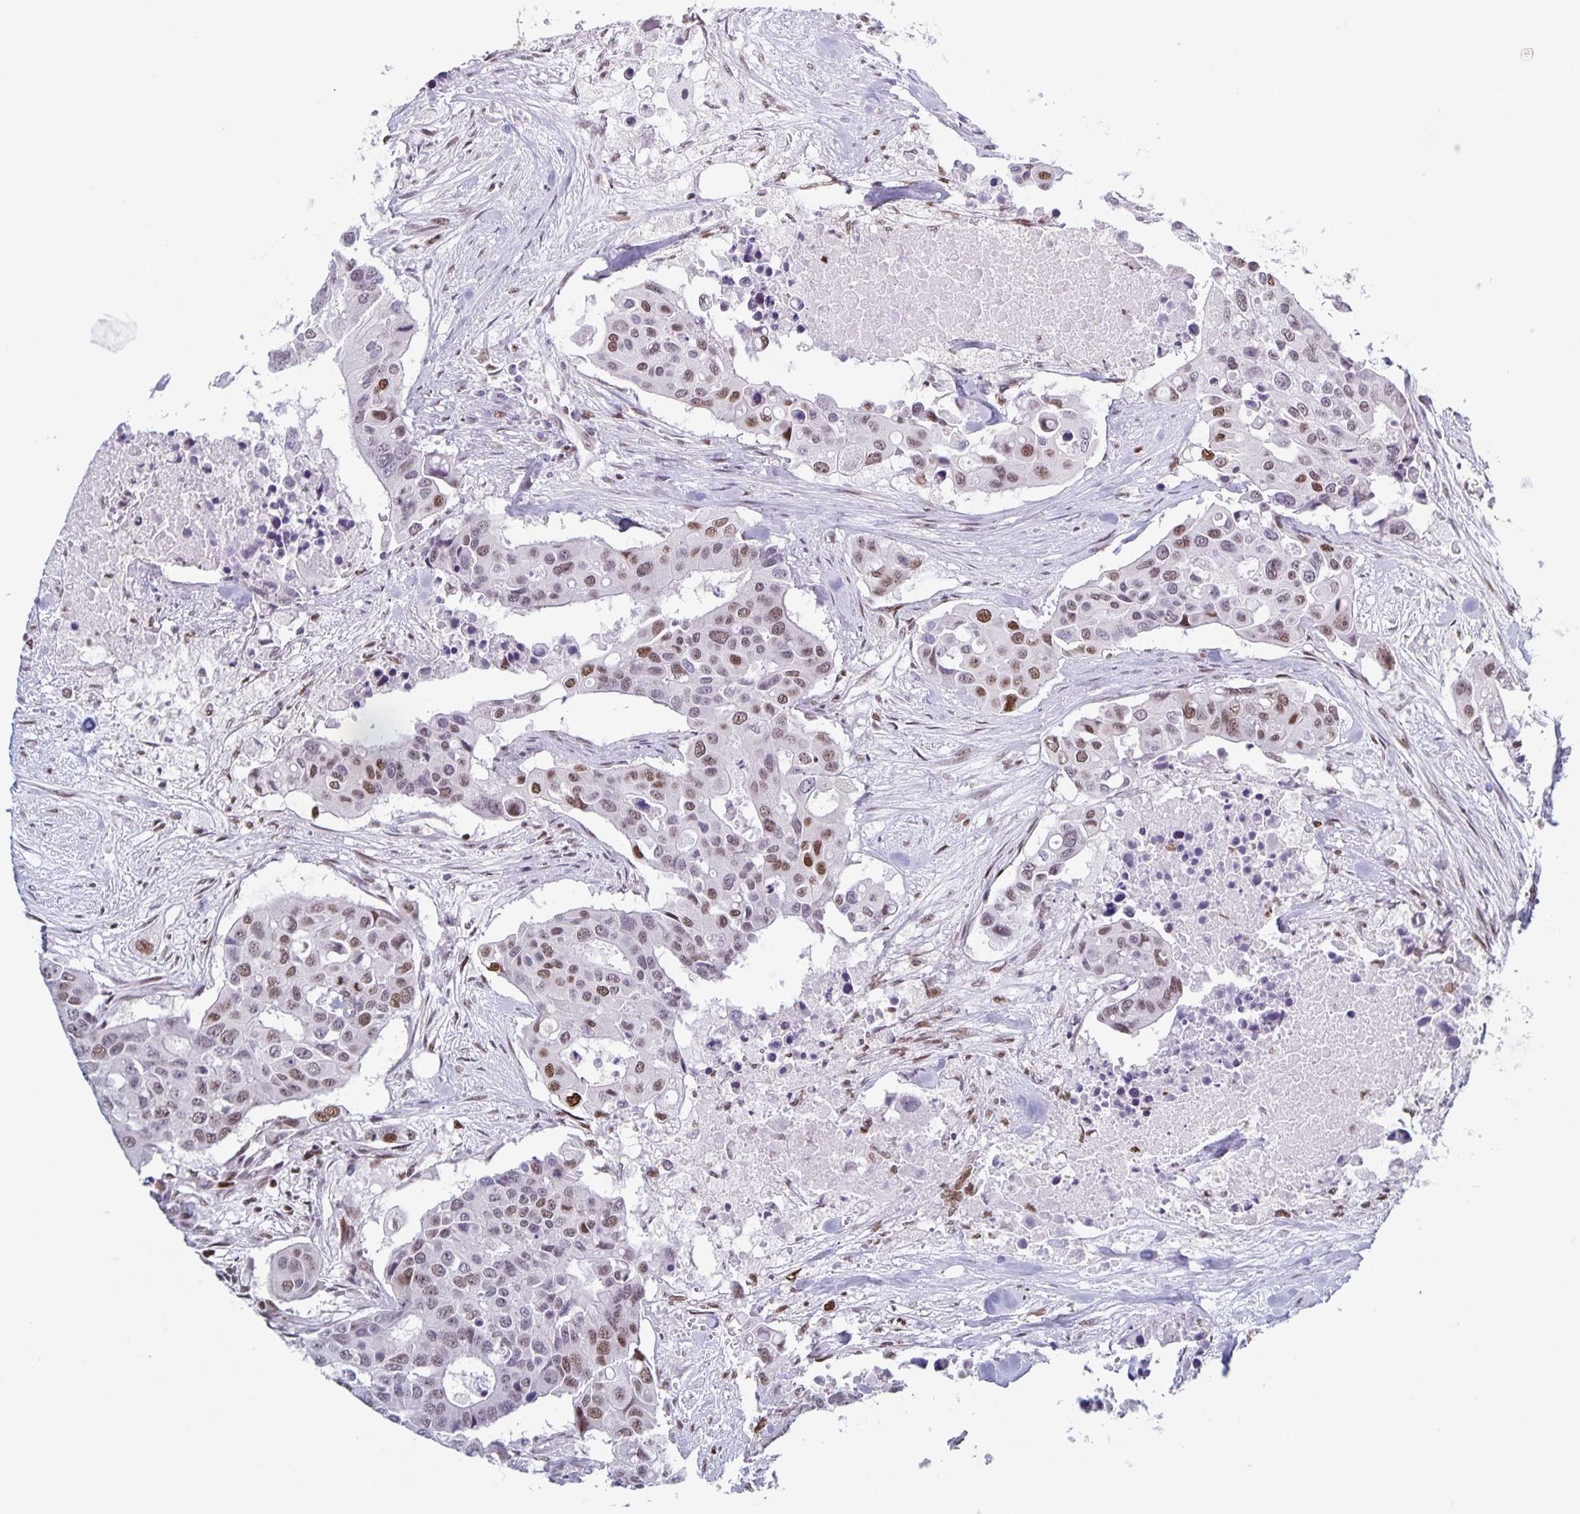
{"staining": {"intensity": "moderate", "quantity": "25%-75%", "location": "nuclear"}, "tissue": "colorectal cancer", "cell_type": "Tumor cells", "image_type": "cancer", "snomed": [{"axis": "morphology", "description": "Adenocarcinoma, NOS"}, {"axis": "topography", "description": "Colon"}], "caption": "Immunohistochemistry (IHC) staining of colorectal cancer, which shows medium levels of moderate nuclear staining in approximately 25%-75% of tumor cells indicating moderate nuclear protein staining. The staining was performed using DAB (3,3'-diaminobenzidine) (brown) for protein detection and nuclei were counterstained in hematoxylin (blue).", "gene": "JUND", "patient": {"sex": "male", "age": 77}}